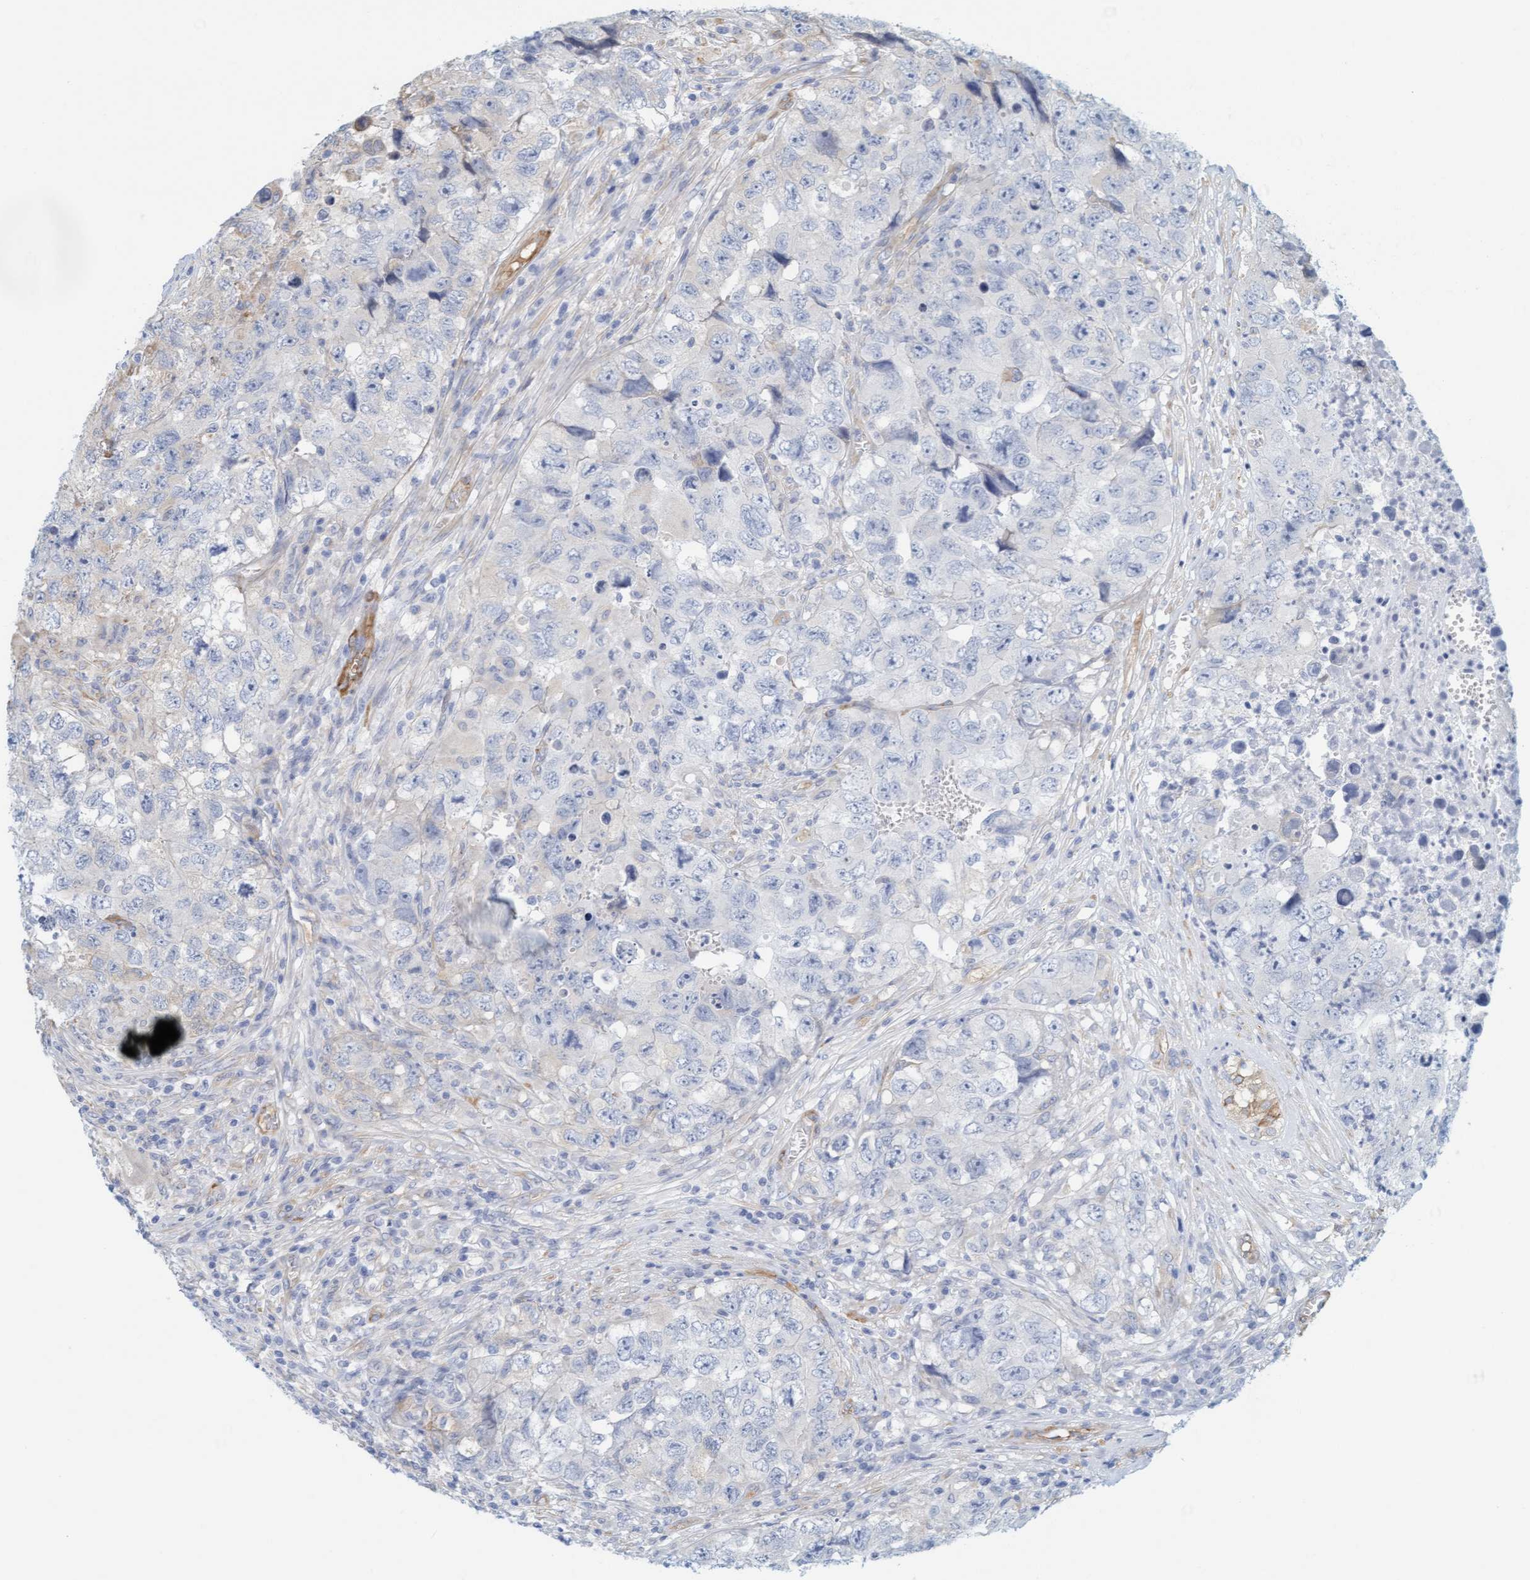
{"staining": {"intensity": "weak", "quantity": "<25%", "location": "cytoplasmic/membranous"}, "tissue": "testis cancer", "cell_type": "Tumor cells", "image_type": "cancer", "snomed": [{"axis": "morphology", "description": "Seminoma, NOS"}, {"axis": "morphology", "description": "Carcinoma, Embryonal, NOS"}, {"axis": "topography", "description": "Testis"}], "caption": "IHC histopathology image of human testis cancer stained for a protein (brown), which shows no positivity in tumor cells.", "gene": "MAP1B", "patient": {"sex": "male", "age": 43}}